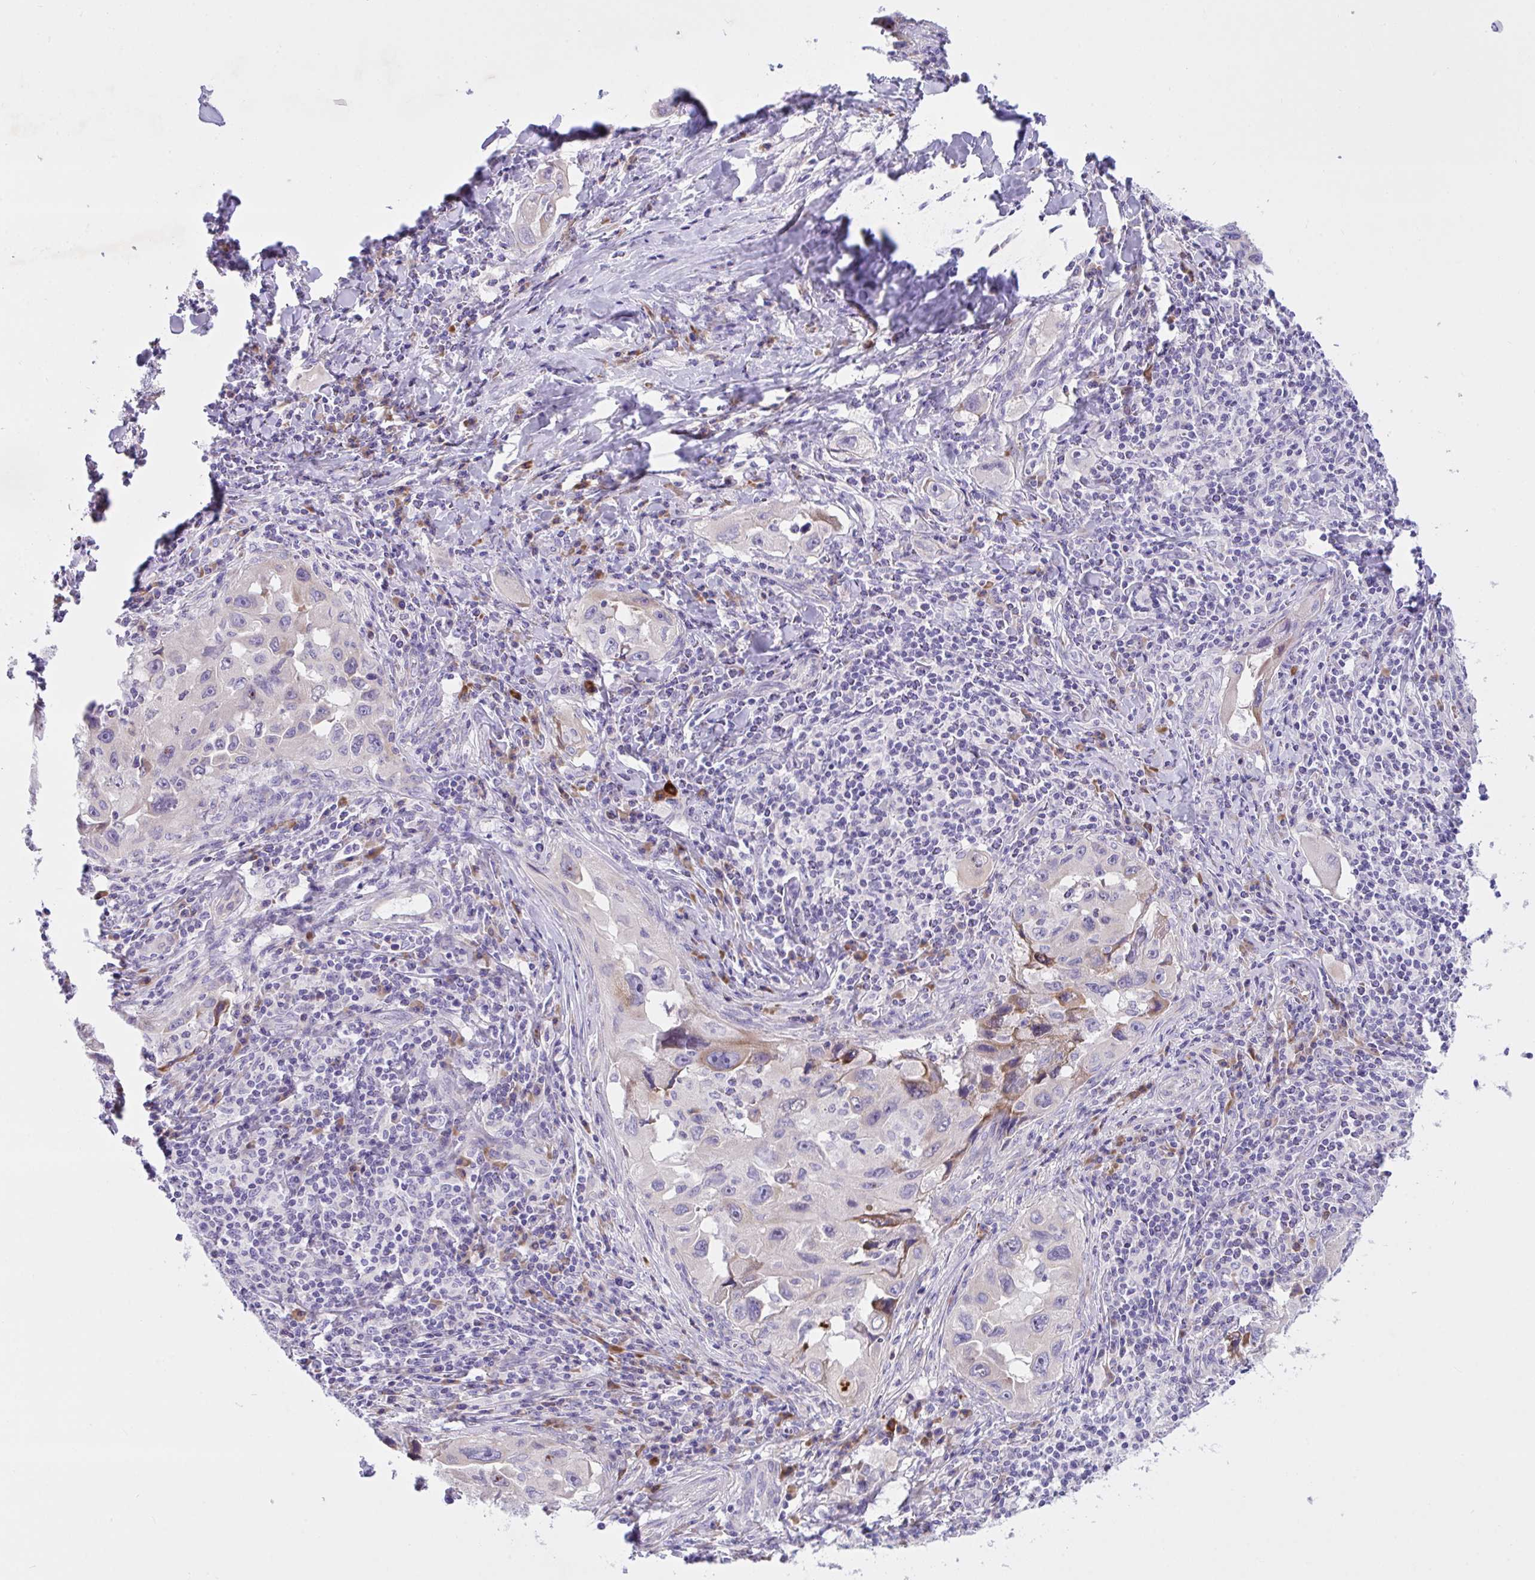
{"staining": {"intensity": "negative", "quantity": "none", "location": "none"}, "tissue": "lung cancer", "cell_type": "Tumor cells", "image_type": "cancer", "snomed": [{"axis": "morphology", "description": "Adenocarcinoma, NOS"}, {"axis": "topography", "description": "Lung"}], "caption": "Adenocarcinoma (lung) was stained to show a protein in brown. There is no significant staining in tumor cells.", "gene": "FAM86B1", "patient": {"sex": "female", "age": 73}}